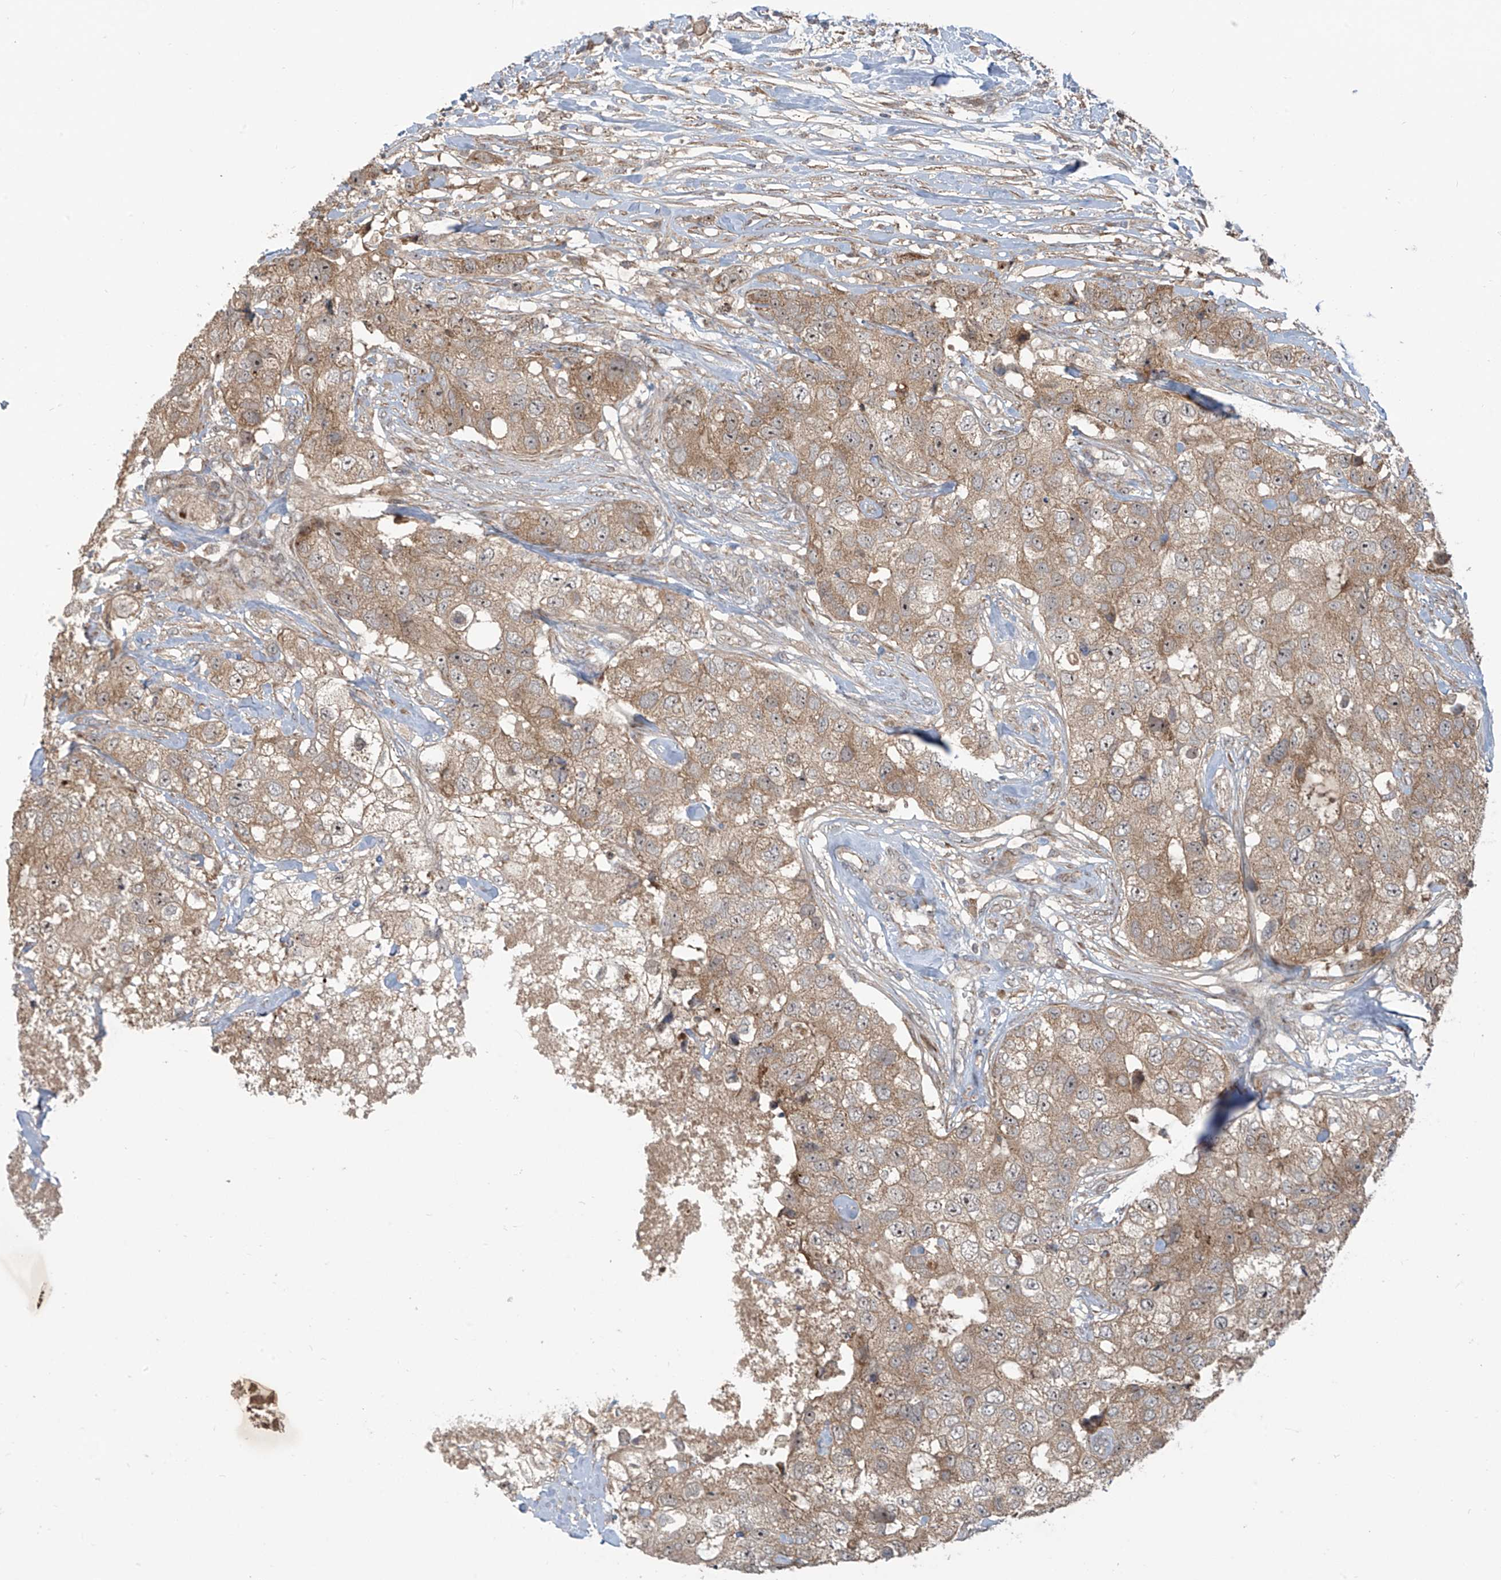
{"staining": {"intensity": "moderate", "quantity": ">75%", "location": "cytoplasmic/membranous"}, "tissue": "breast cancer", "cell_type": "Tumor cells", "image_type": "cancer", "snomed": [{"axis": "morphology", "description": "Duct carcinoma"}, {"axis": "topography", "description": "Breast"}], "caption": "Approximately >75% of tumor cells in breast cancer (infiltrating ductal carcinoma) show moderate cytoplasmic/membranous protein expression as visualized by brown immunohistochemical staining.", "gene": "KATNIP", "patient": {"sex": "female", "age": 62}}